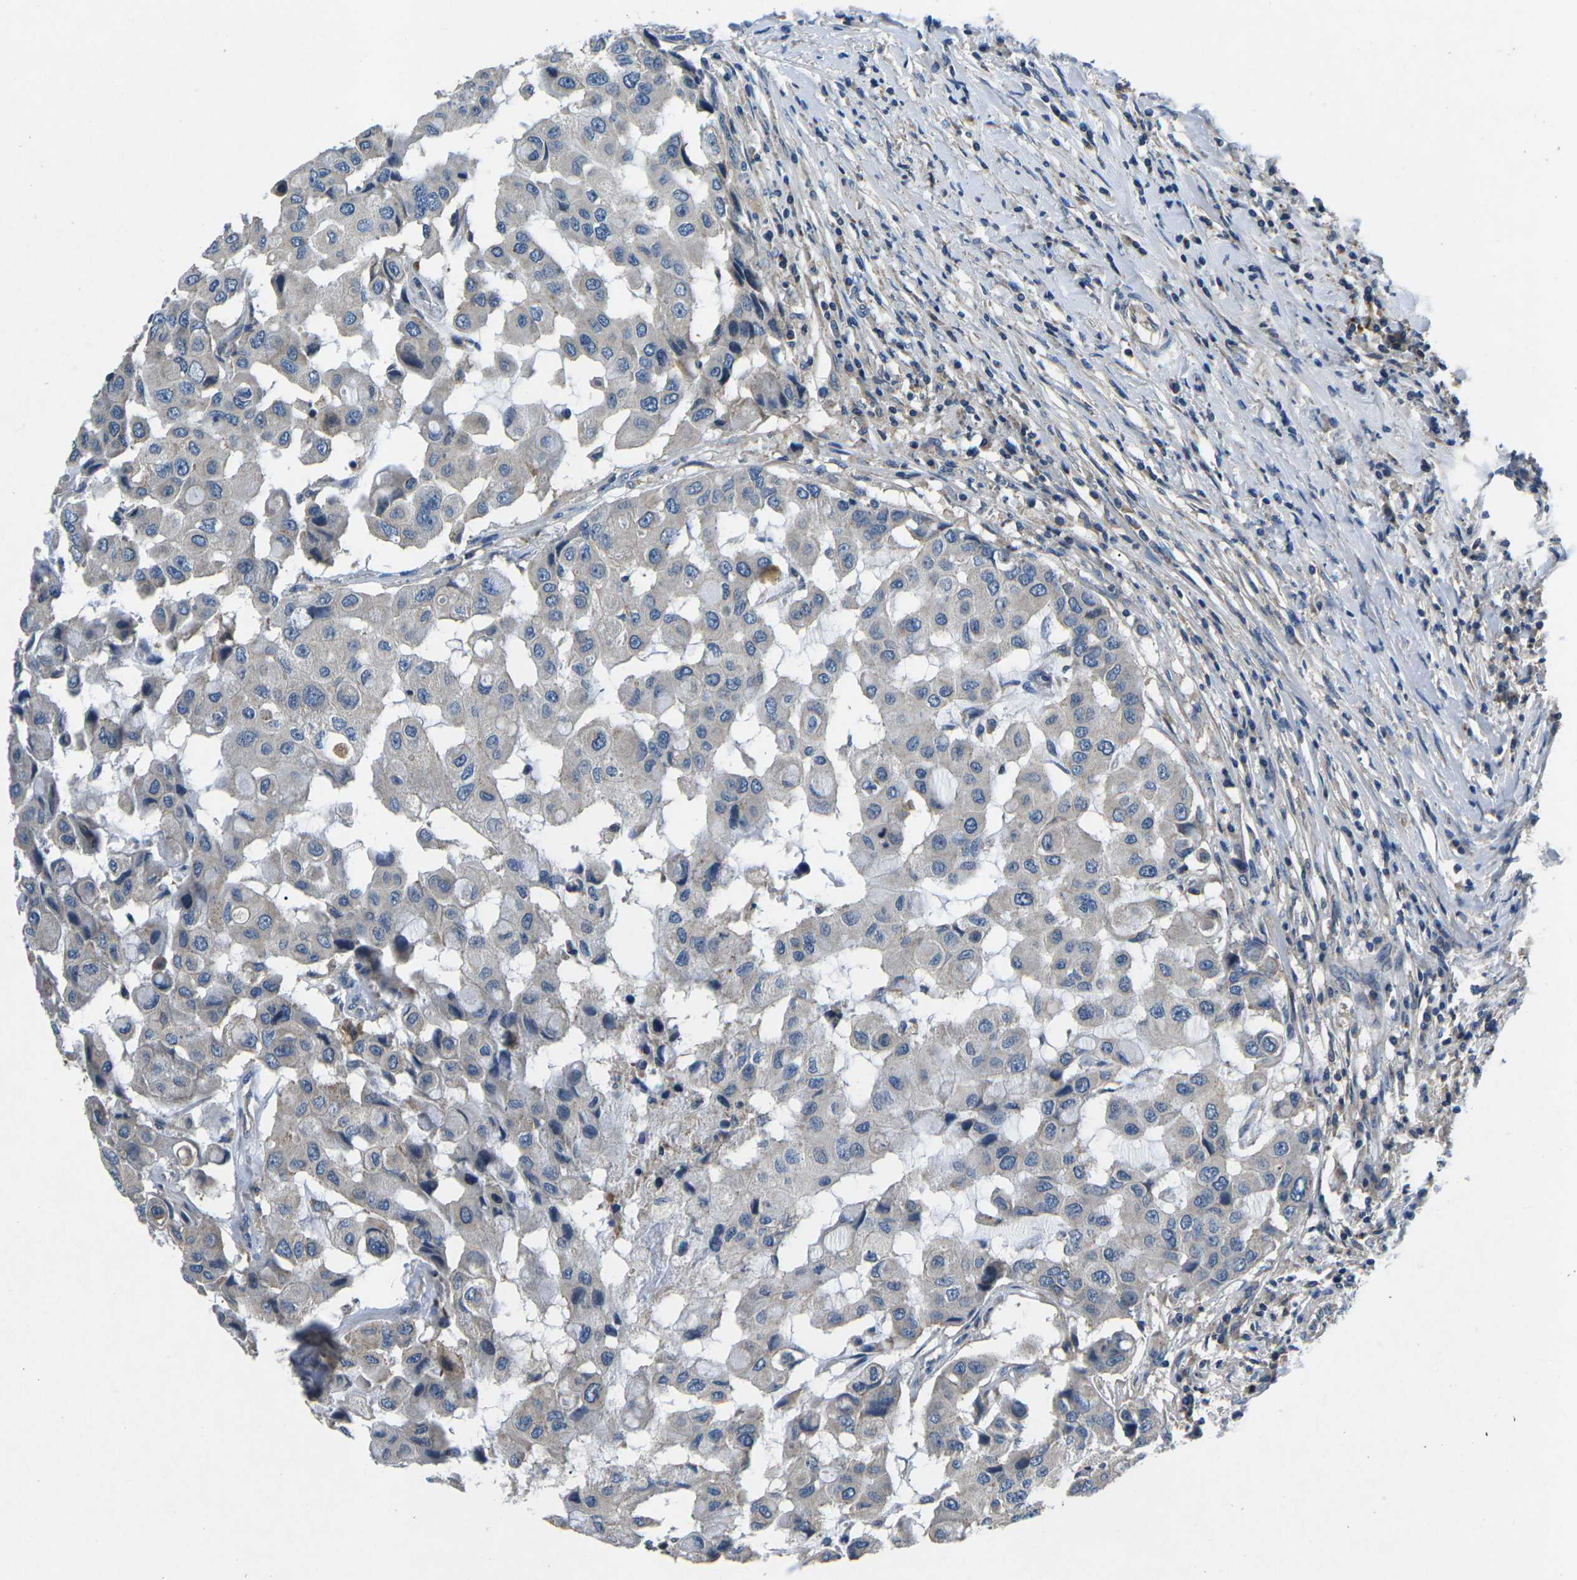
{"staining": {"intensity": "negative", "quantity": "none", "location": "none"}, "tissue": "breast cancer", "cell_type": "Tumor cells", "image_type": "cancer", "snomed": [{"axis": "morphology", "description": "Duct carcinoma"}, {"axis": "topography", "description": "Breast"}], "caption": "Immunohistochemistry micrograph of neoplastic tissue: human breast cancer stained with DAB displays no significant protein staining in tumor cells.", "gene": "PDCD6IP", "patient": {"sex": "female", "age": 27}}